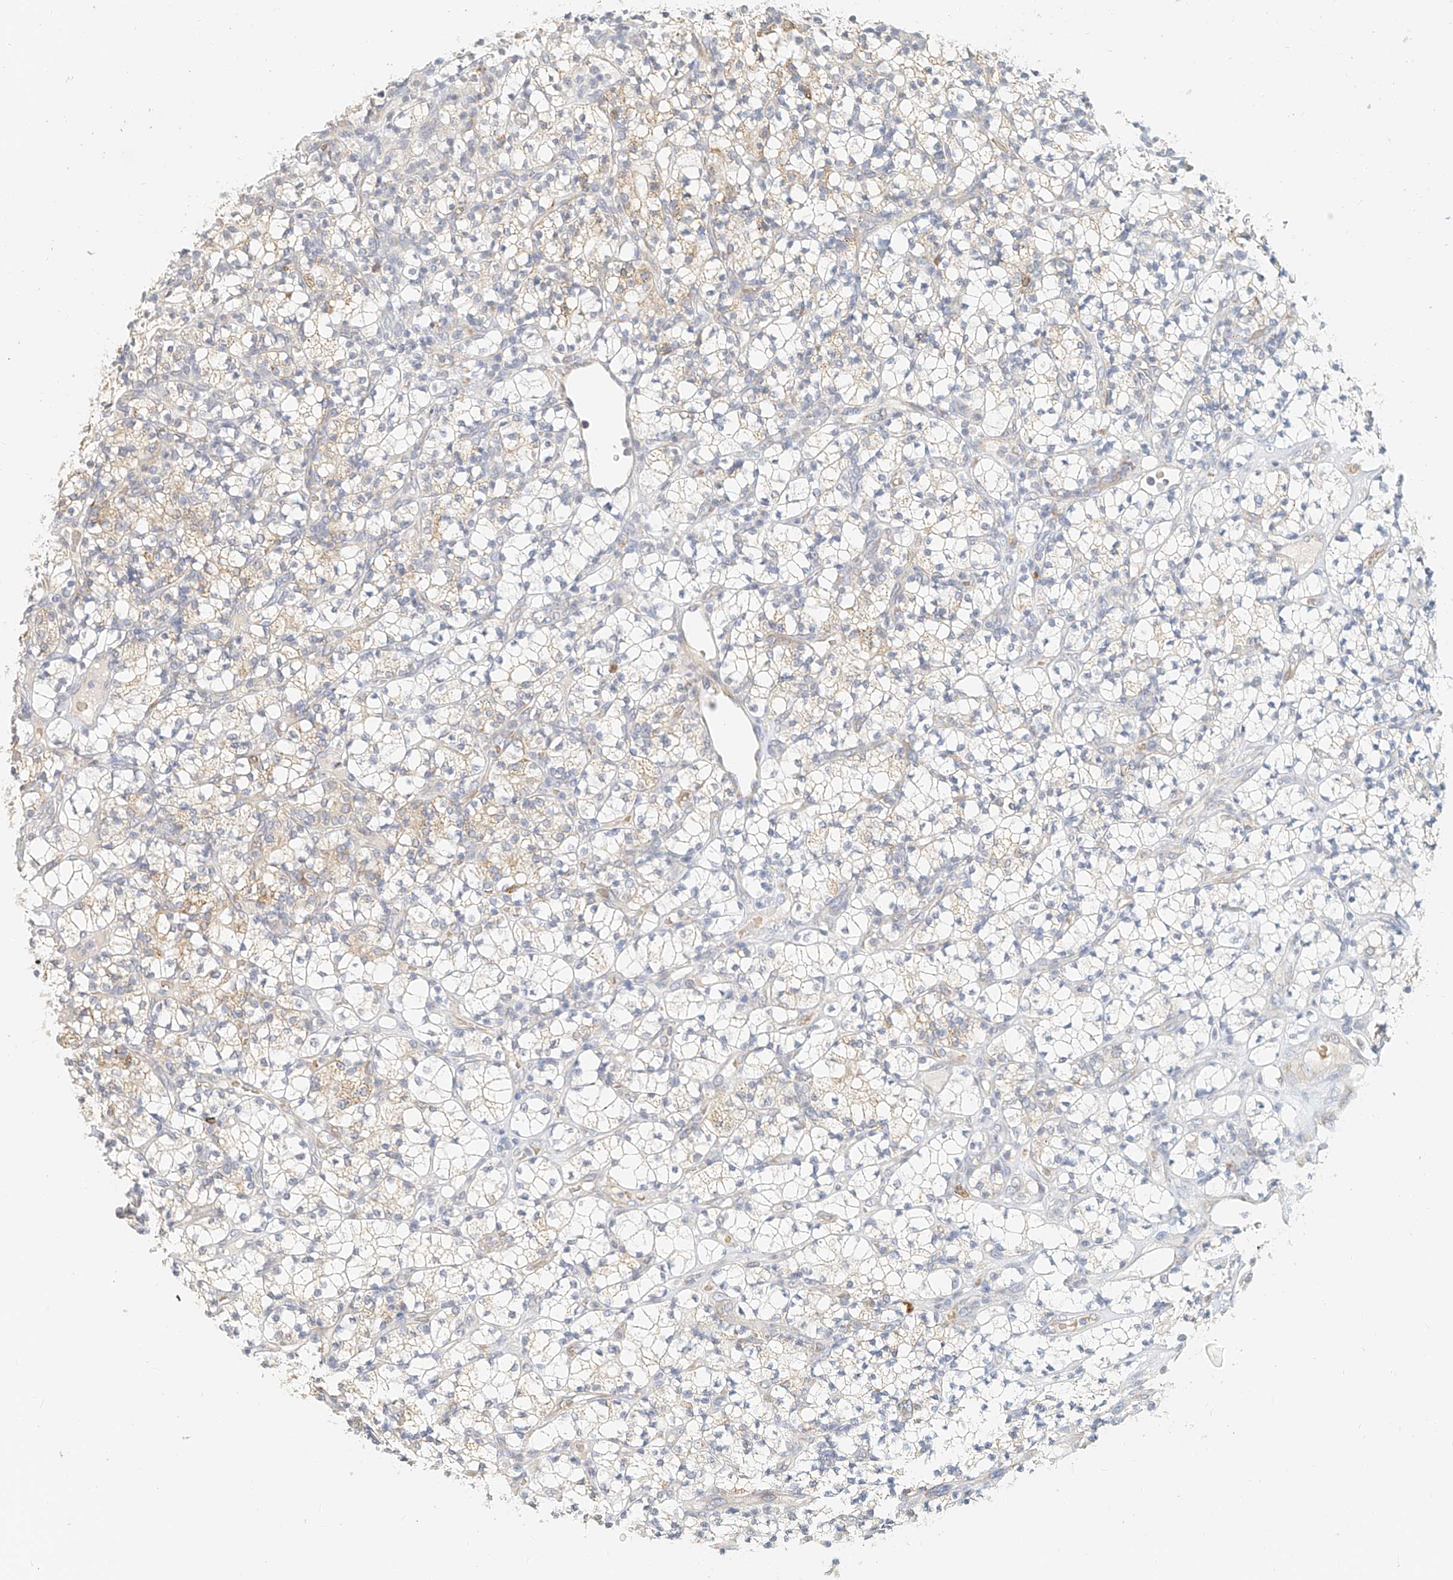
{"staining": {"intensity": "weak", "quantity": "<25%", "location": "cytoplasmic/membranous"}, "tissue": "renal cancer", "cell_type": "Tumor cells", "image_type": "cancer", "snomed": [{"axis": "morphology", "description": "Adenocarcinoma, NOS"}, {"axis": "topography", "description": "Kidney"}], "caption": "The image reveals no significant positivity in tumor cells of renal cancer.", "gene": "CXorf58", "patient": {"sex": "male", "age": 77}}